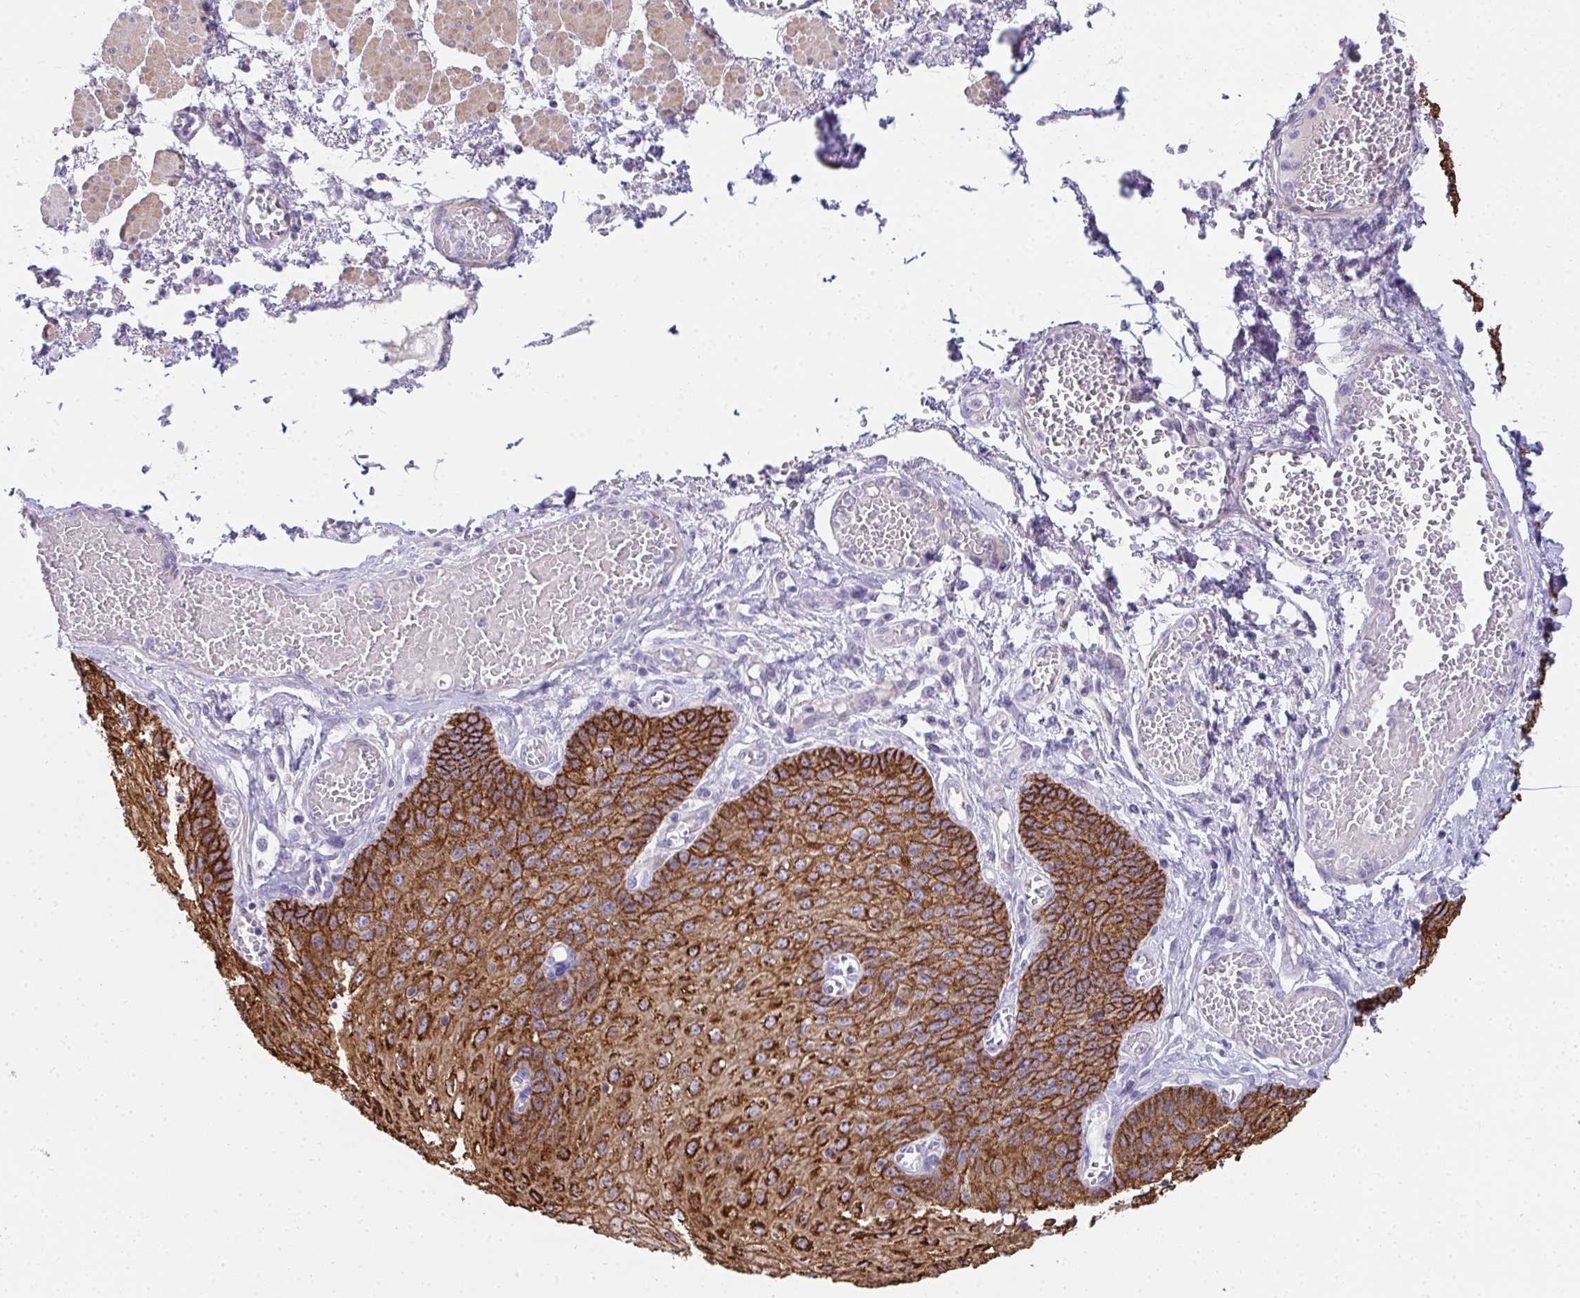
{"staining": {"intensity": "strong", "quantity": ">75%", "location": "cytoplasmic/membranous"}, "tissue": "esophagus", "cell_type": "Squamous epithelial cells", "image_type": "normal", "snomed": [{"axis": "morphology", "description": "Normal tissue, NOS"}, {"axis": "morphology", "description": "Adenocarcinoma, NOS"}, {"axis": "topography", "description": "Esophagus"}], "caption": "Human esophagus stained with a brown dye shows strong cytoplasmic/membranous positive expression in about >75% of squamous epithelial cells.", "gene": "AK5", "patient": {"sex": "male", "age": 81}}